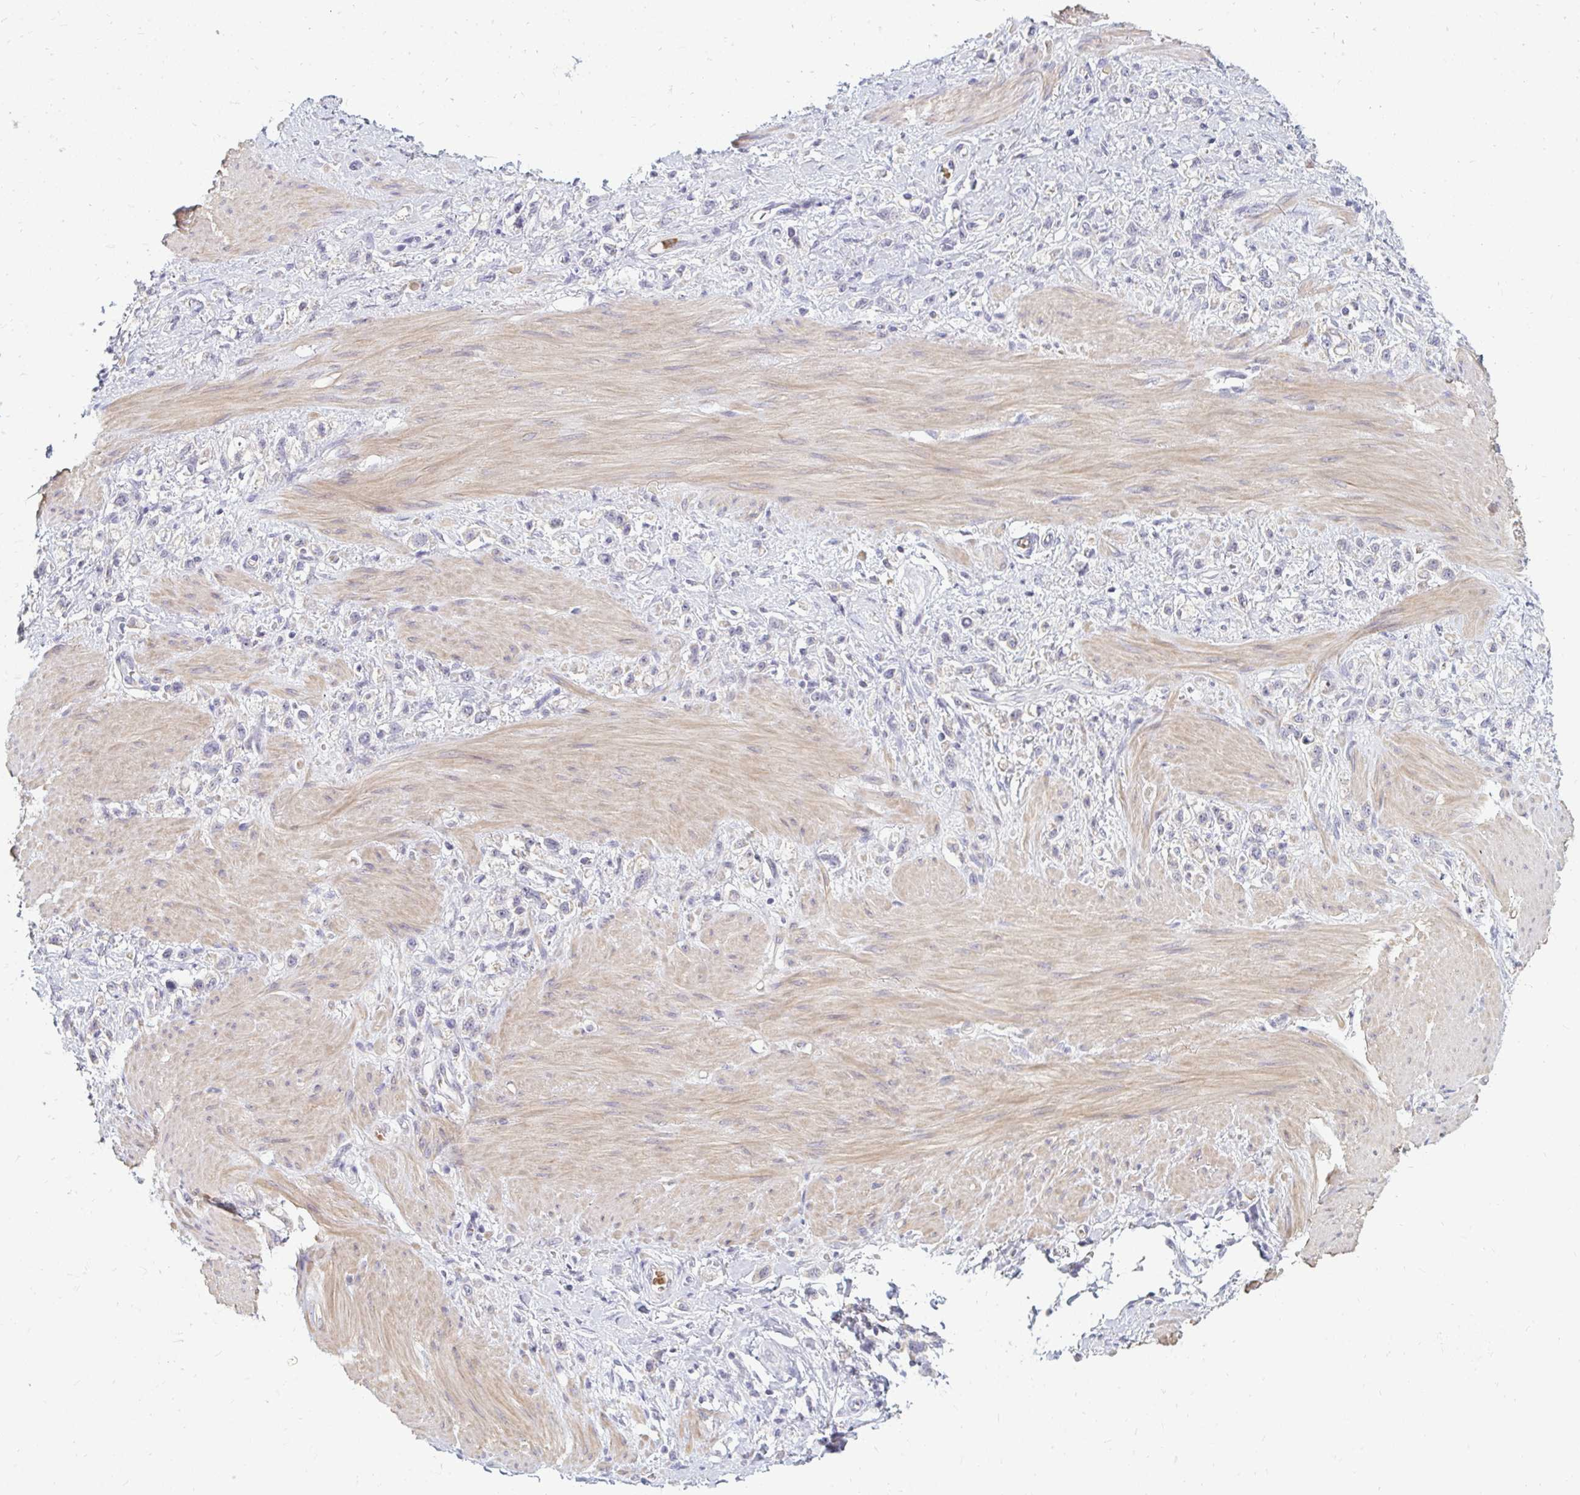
{"staining": {"intensity": "negative", "quantity": "none", "location": "none"}, "tissue": "stomach cancer", "cell_type": "Tumor cells", "image_type": "cancer", "snomed": [{"axis": "morphology", "description": "Adenocarcinoma, NOS"}, {"axis": "topography", "description": "Stomach"}], "caption": "Immunohistochemical staining of human stomach adenocarcinoma exhibits no significant expression in tumor cells.", "gene": "RAB33A", "patient": {"sex": "female", "age": 65}}